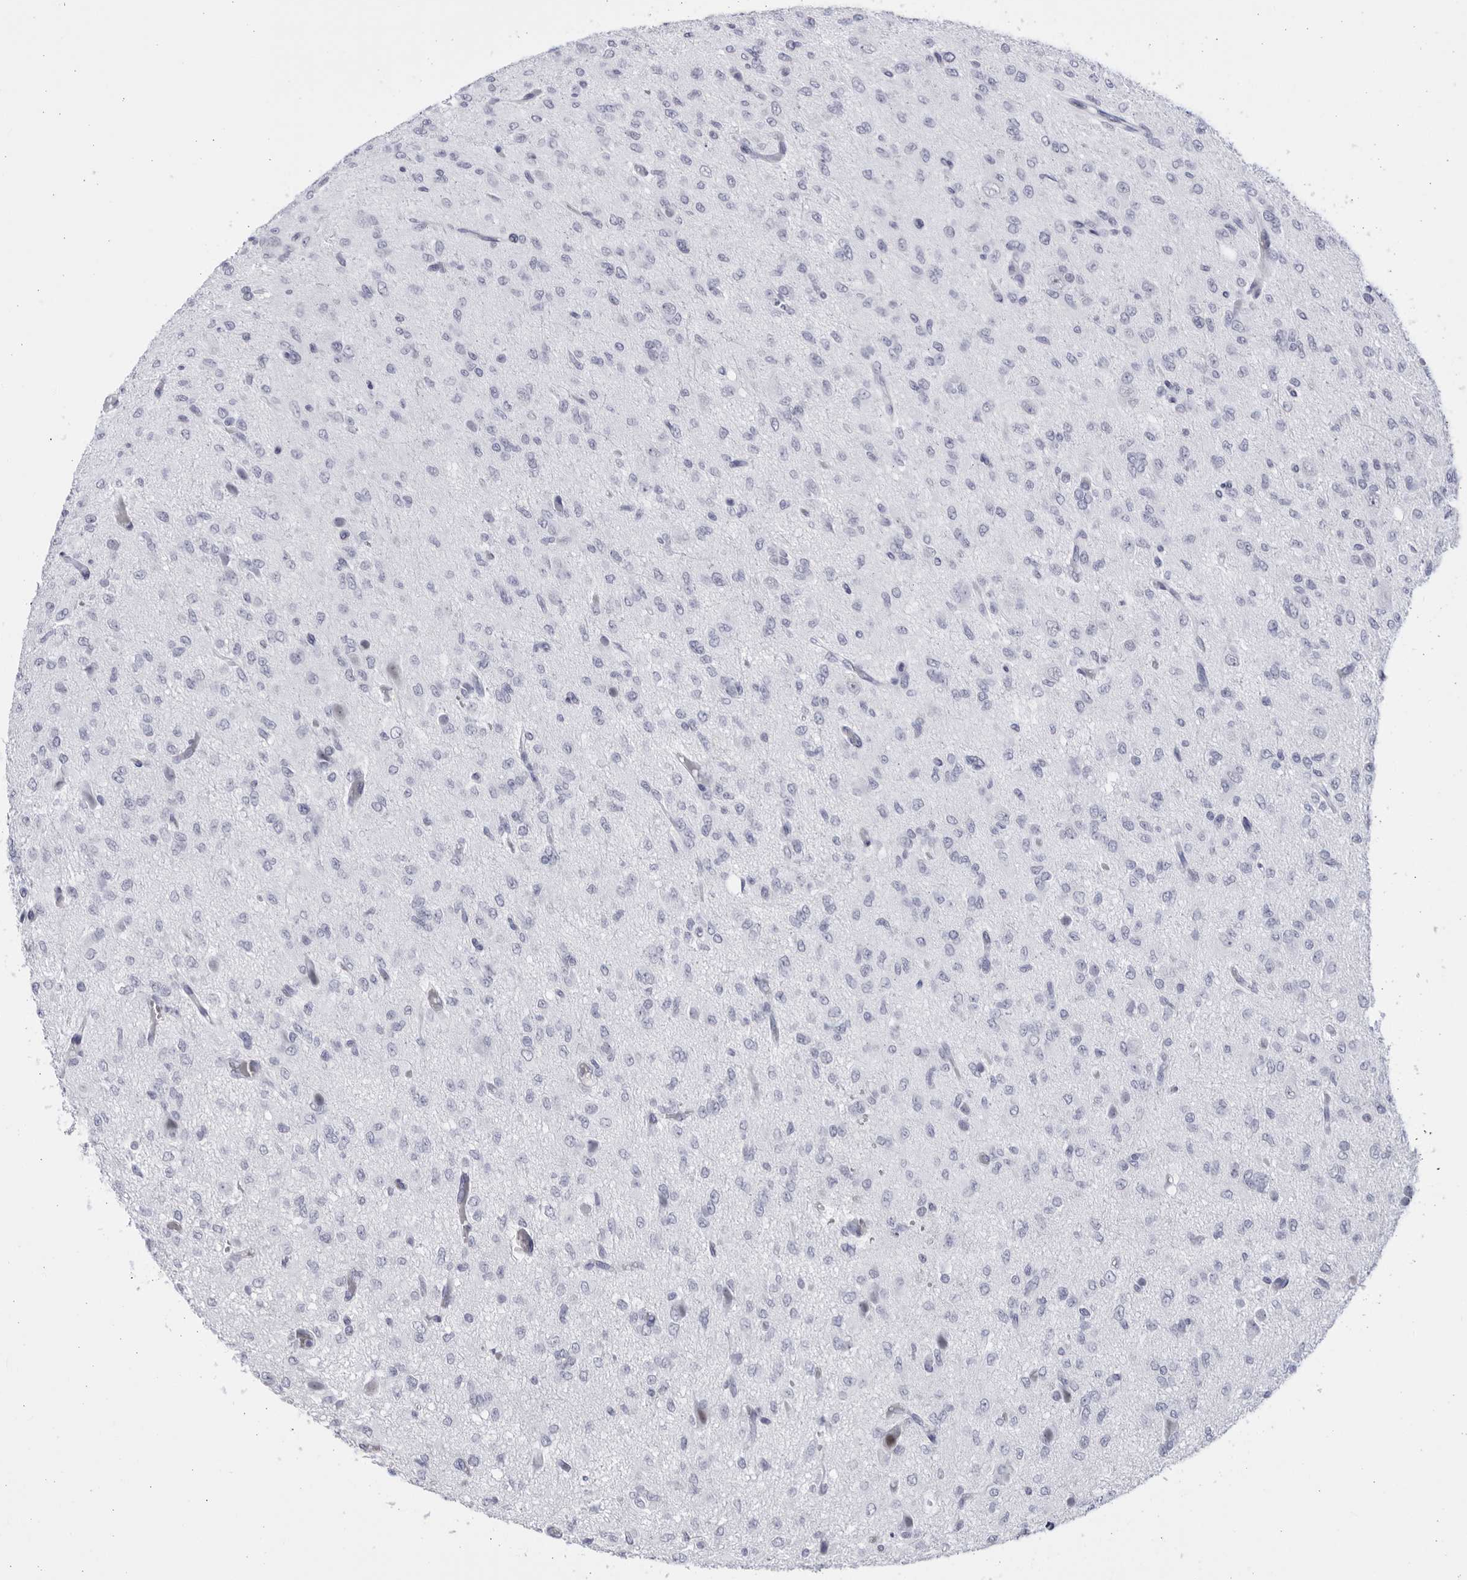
{"staining": {"intensity": "negative", "quantity": "none", "location": "none"}, "tissue": "glioma", "cell_type": "Tumor cells", "image_type": "cancer", "snomed": [{"axis": "morphology", "description": "Glioma, malignant, High grade"}, {"axis": "topography", "description": "Brain"}], "caption": "The immunohistochemistry image has no significant expression in tumor cells of malignant high-grade glioma tissue. (Stains: DAB immunohistochemistry (IHC) with hematoxylin counter stain, Microscopy: brightfield microscopy at high magnification).", "gene": "CCDC181", "patient": {"sex": "female", "age": 59}}